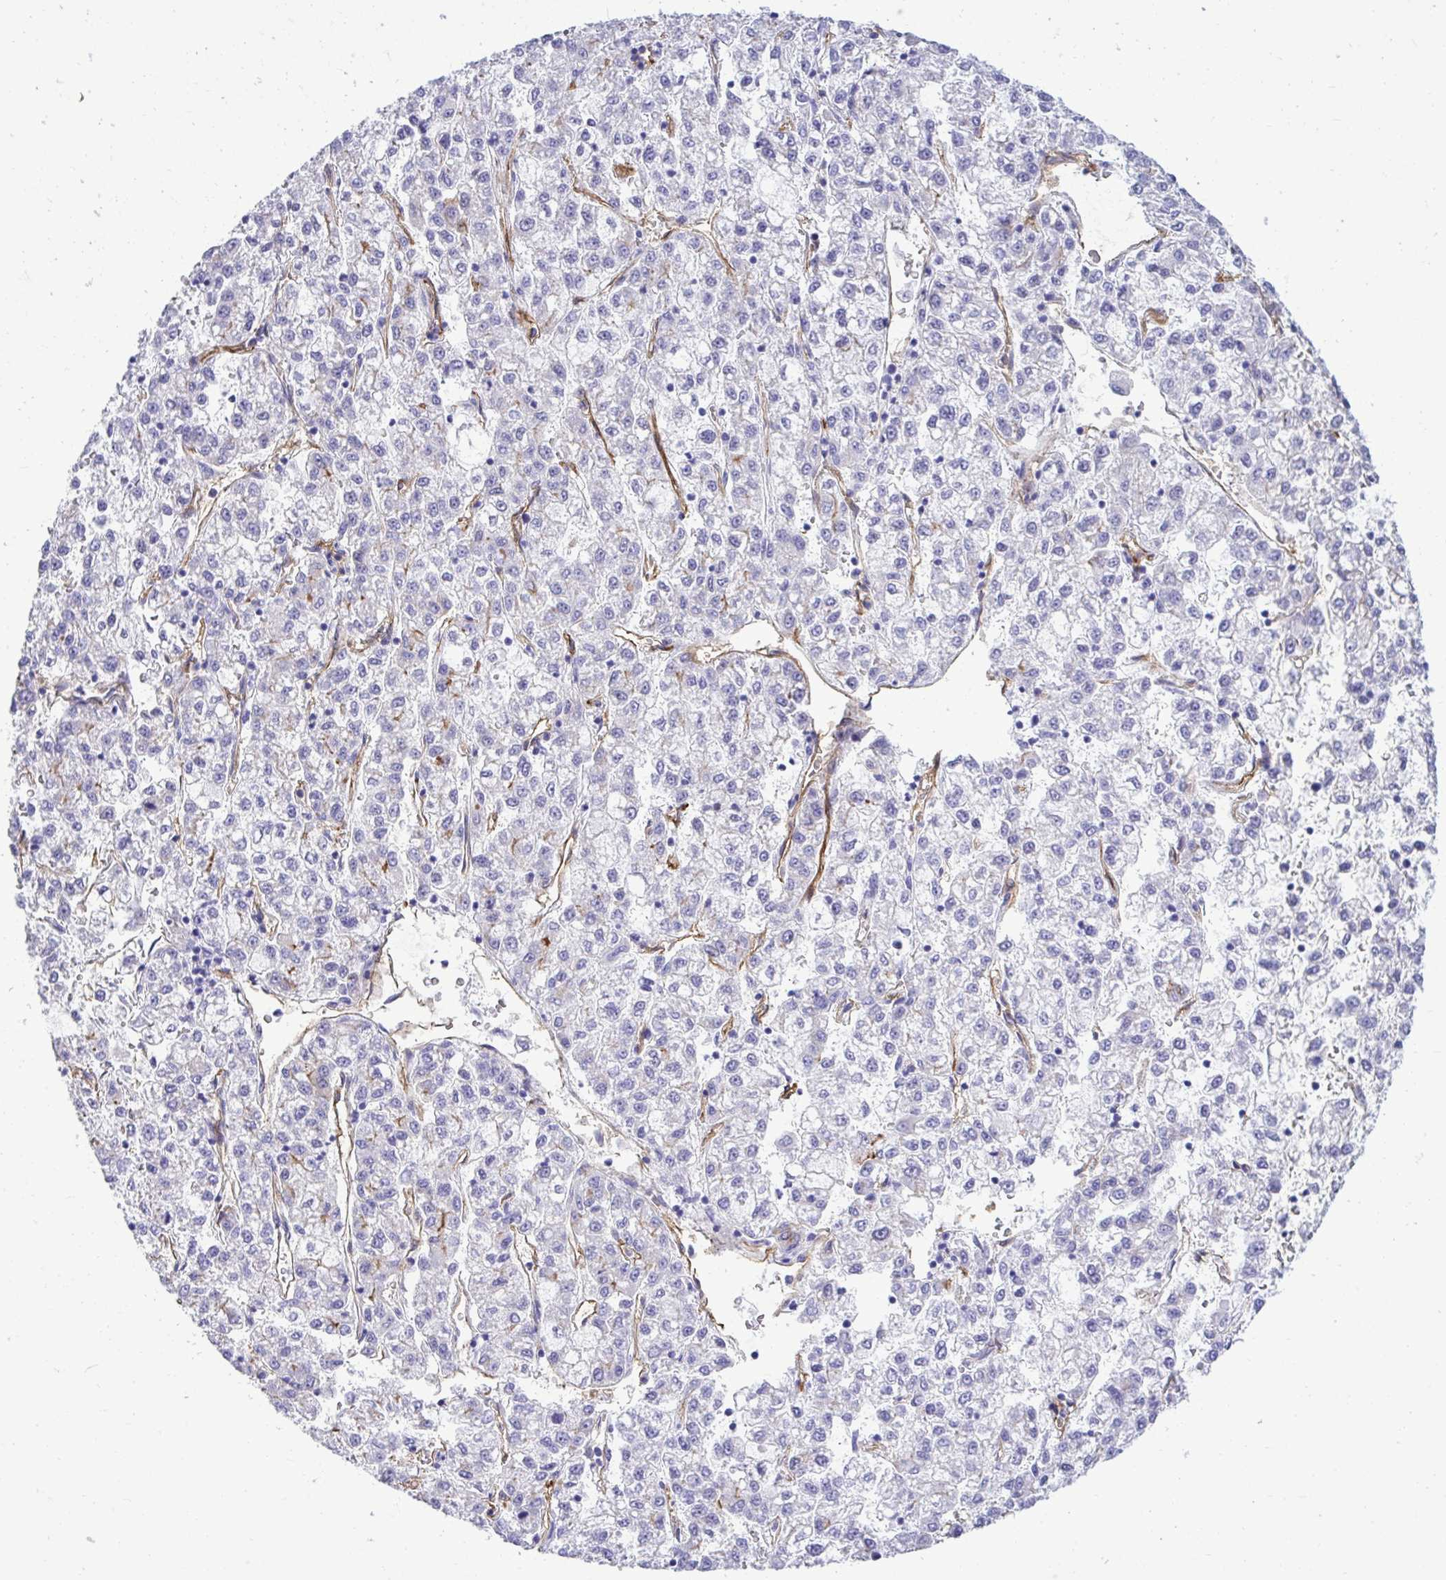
{"staining": {"intensity": "negative", "quantity": "none", "location": "none"}, "tissue": "liver cancer", "cell_type": "Tumor cells", "image_type": "cancer", "snomed": [{"axis": "morphology", "description": "Carcinoma, Hepatocellular, NOS"}, {"axis": "topography", "description": "Liver"}], "caption": "There is no significant expression in tumor cells of liver hepatocellular carcinoma.", "gene": "ABCG2", "patient": {"sex": "male", "age": 40}}